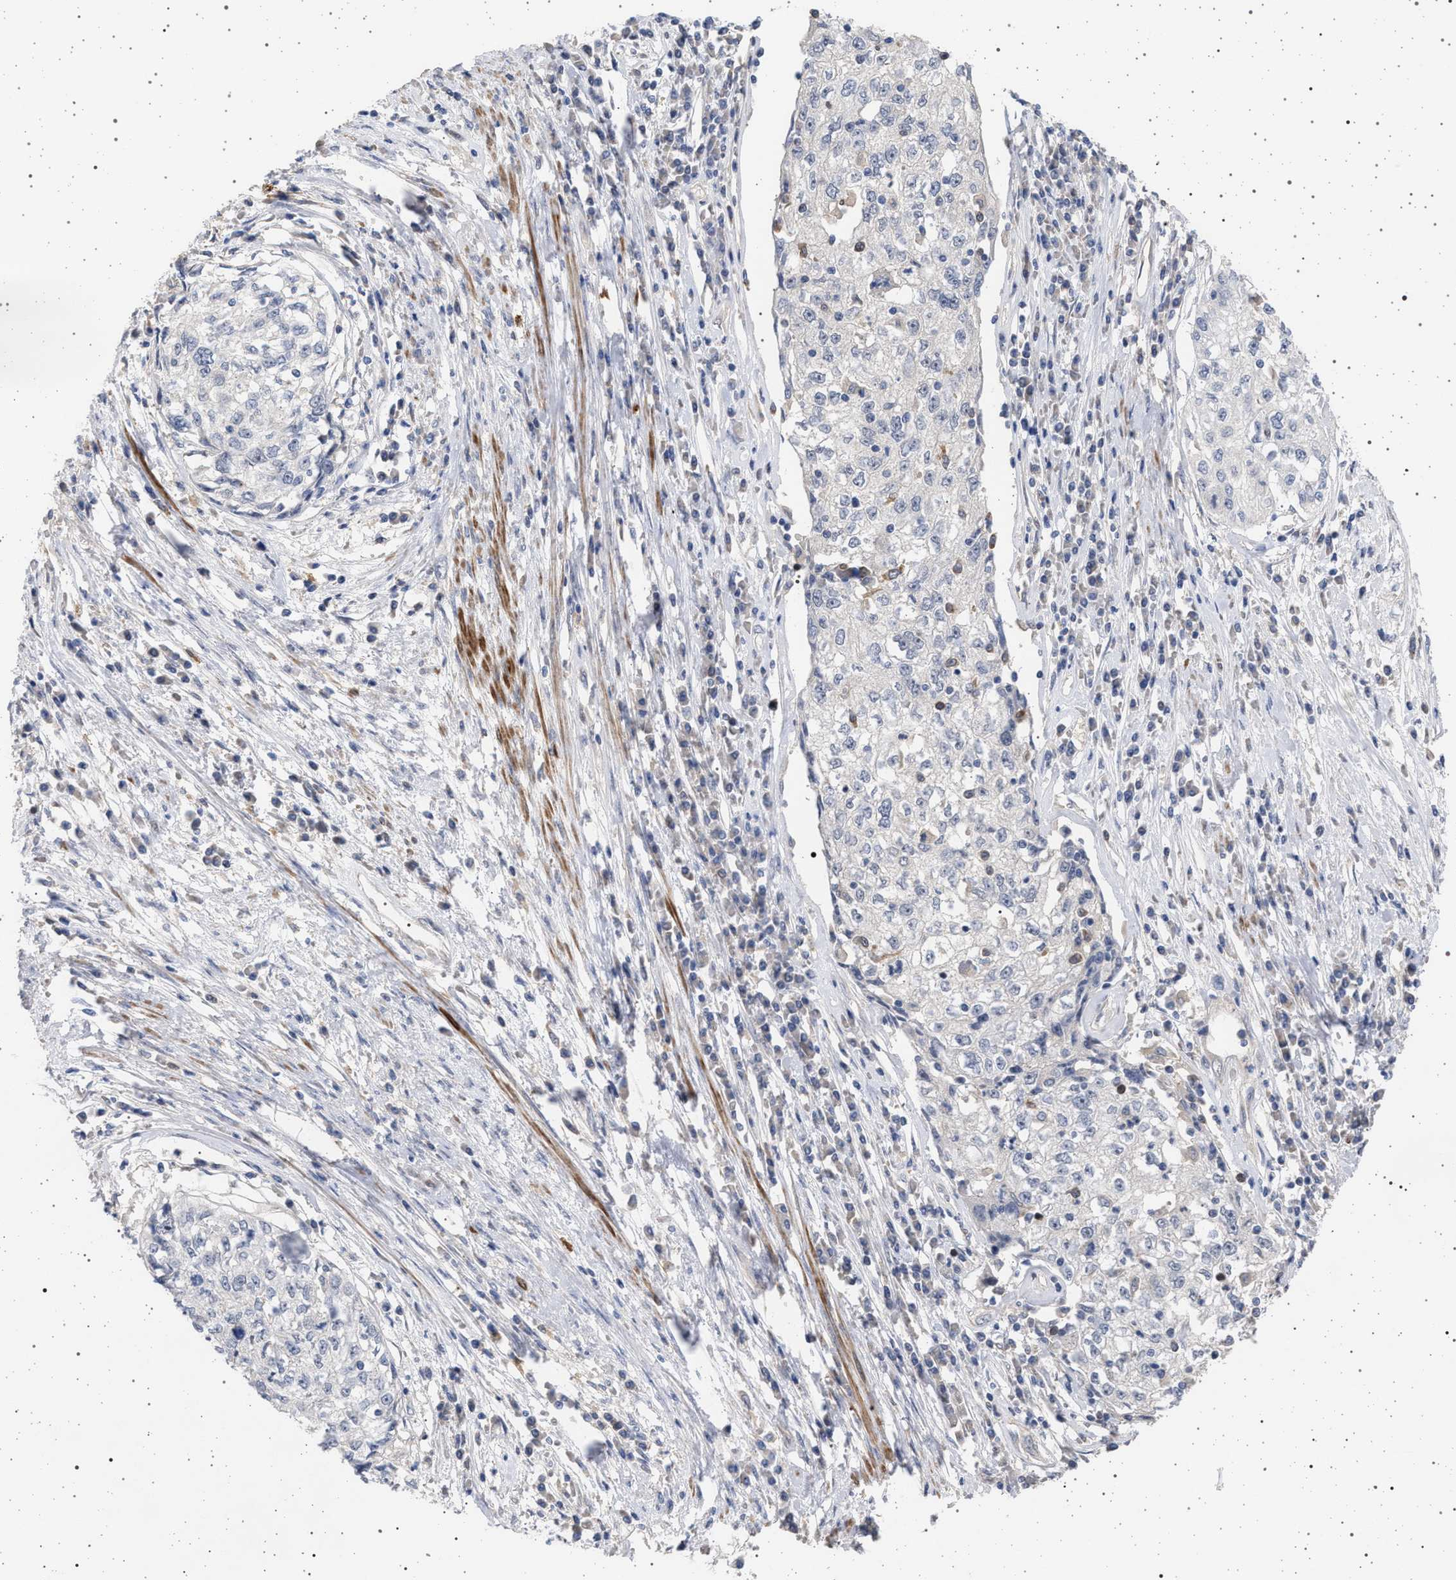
{"staining": {"intensity": "negative", "quantity": "none", "location": "none"}, "tissue": "cervical cancer", "cell_type": "Tumor cells", "image_type": "cancer", "snomed": [{"axis": "morphology", "description": "Squamous cell carcinoma, NOS"}, {"axis": "topography", "description": "Cervix"}], "caption": "This is a micrograph of immunohistochemistry (IHC) staining of cervical cancer (squamous cell carcinoma), which shows no expression in tumor cells.", "gene": "RBM48", "patient": {"sex": "female", "age": 57}}